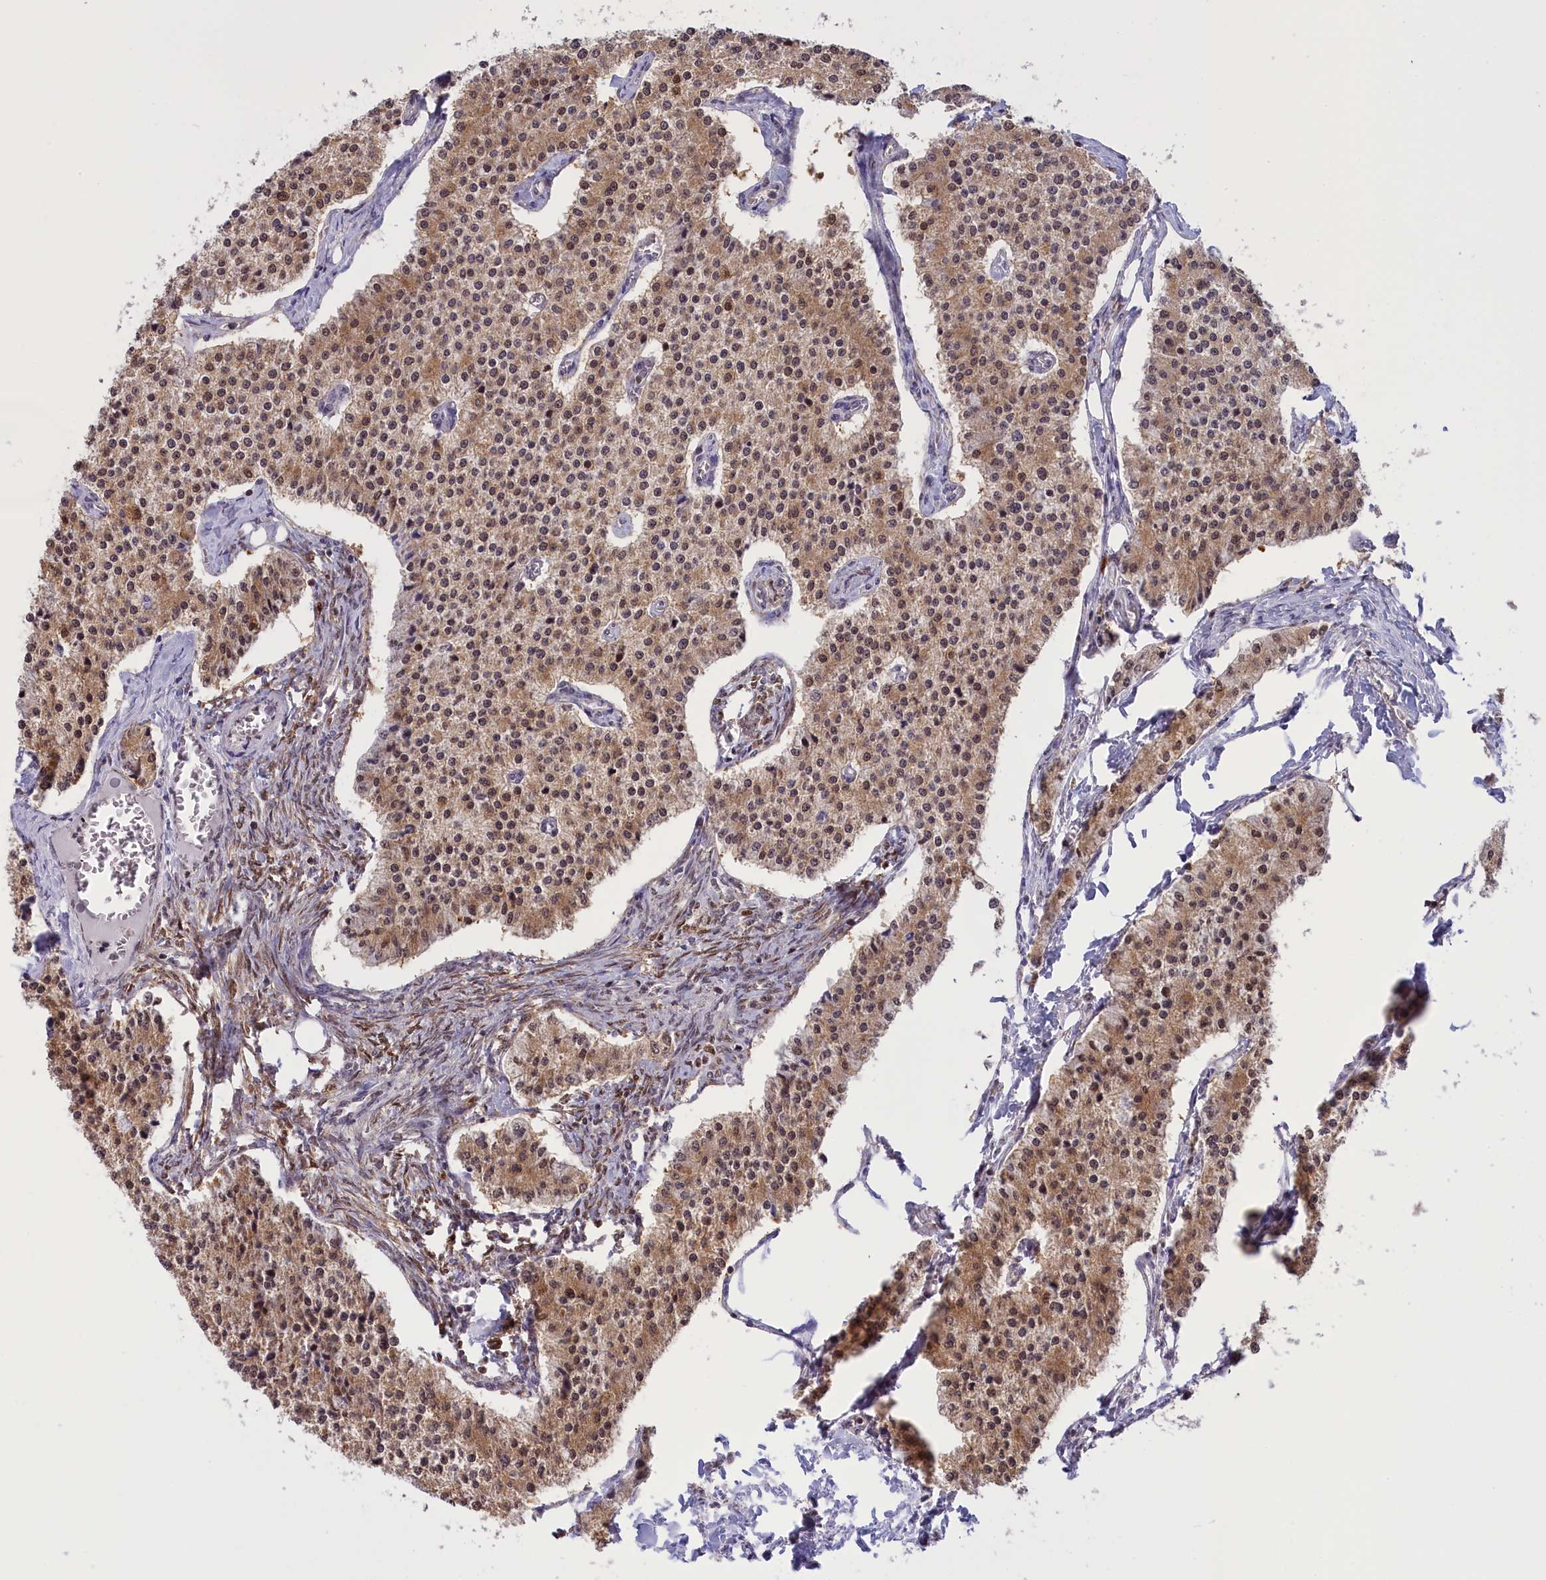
{"staining": {"intensity": "moderate", "quantity": ">75%", "location": "cytoplasmic/membranous,nuclear"}, "tissue": "carcinoid", "cell_type": "Tumor cells", "image_type": "cancer", "snomed": [{"axis": "morphology", "description": "Carcinoid, malignant, NOS"}, {"axis": "topography", "description": "Colon"}], "caption": "Moderate cytoplasmic/membranous and nuclear staining is seen in about >75% of tumor cells in carcinoid.", "gene": "IZUMO2", "patient": {"sex": "female", "age": 52}}